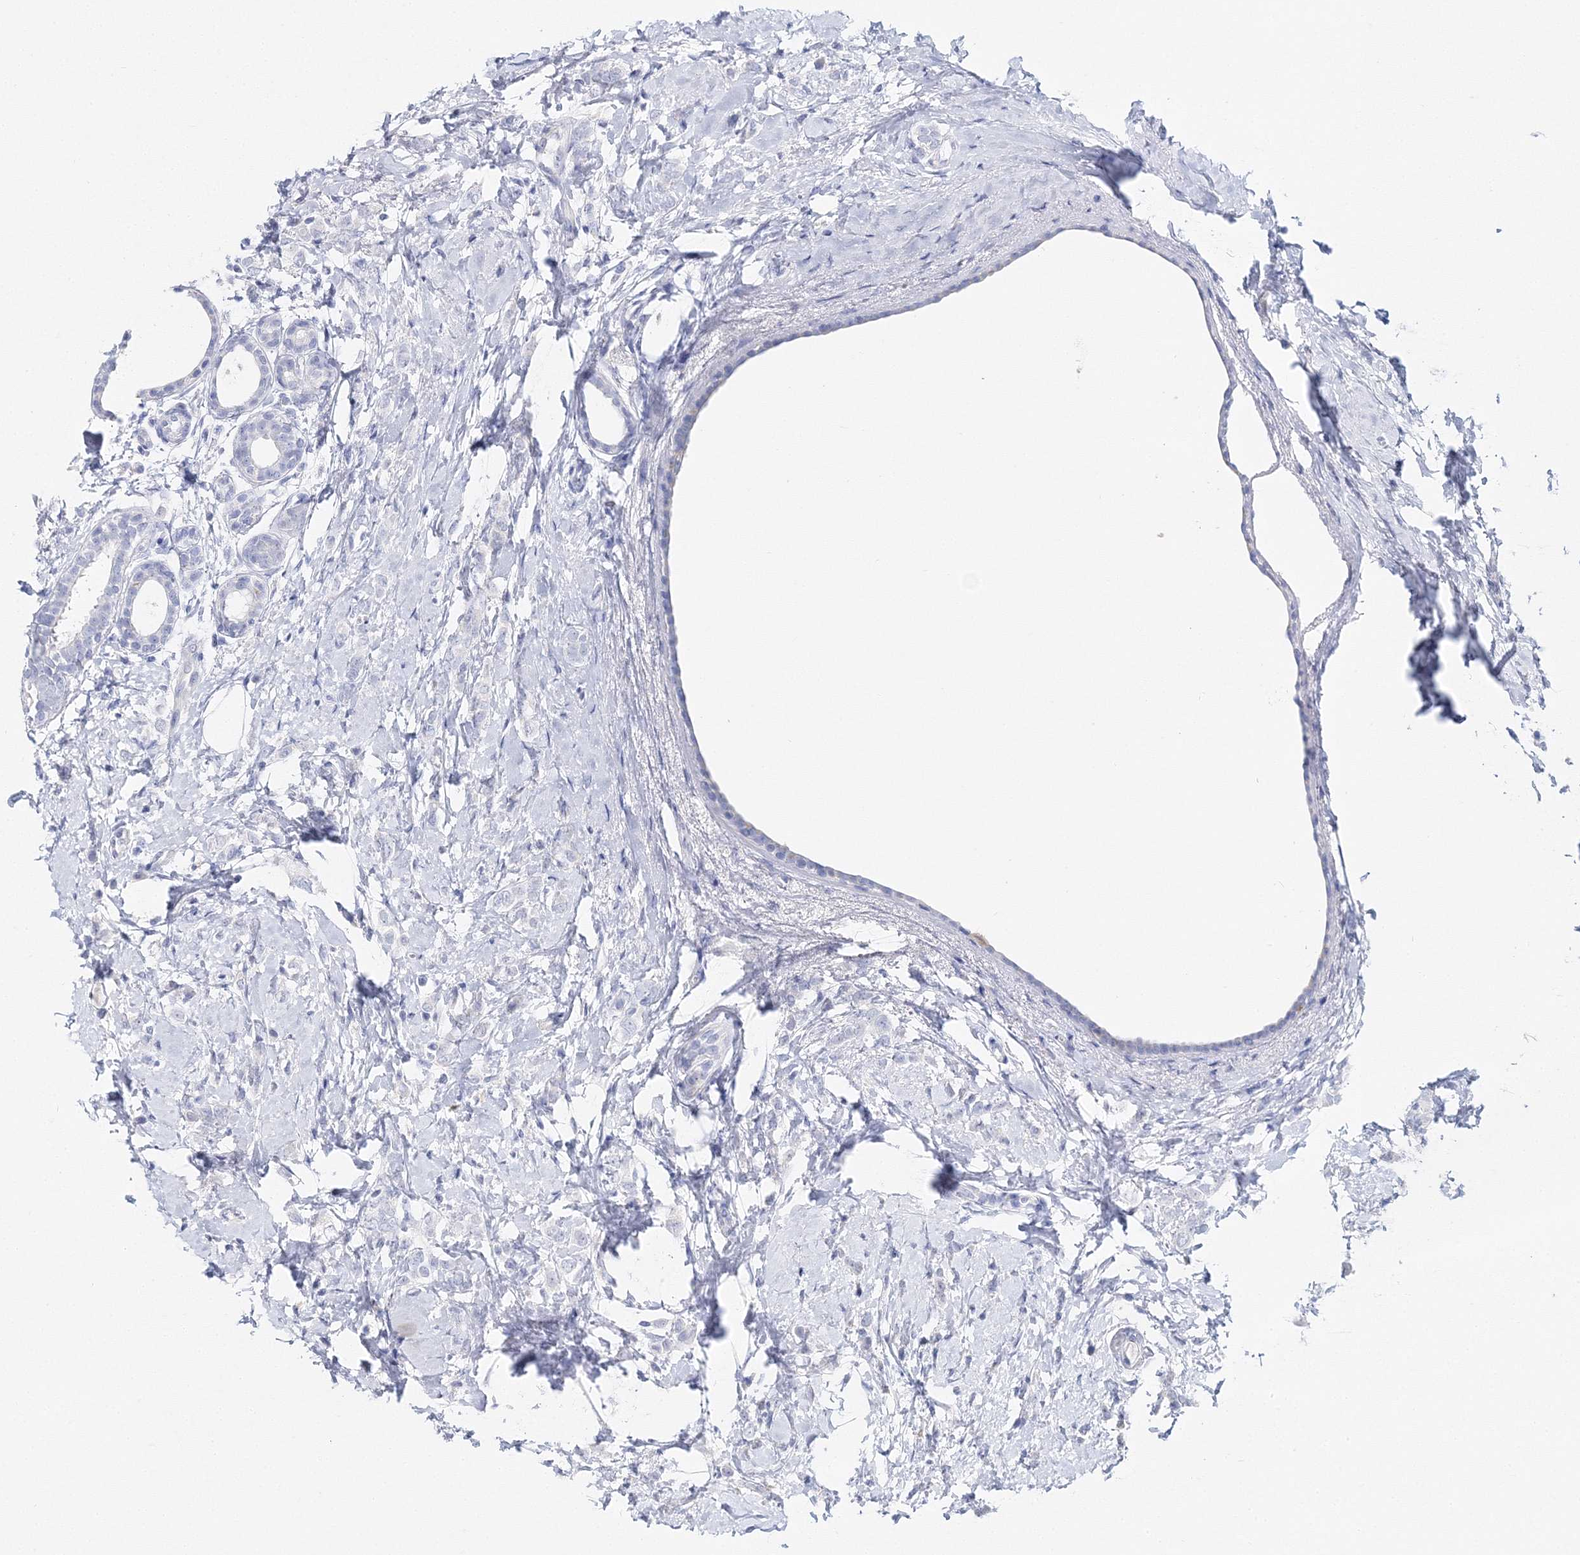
{"staining": {"intensity": "negative", "quantity": "none", "location": "none"}, "tissue": "breast cancer", "cell_type": "Tumor cells", "image_type": "cancer", "snomed": [{"axis": "morphology", "description": "Lobular carcinoma"}, {"axis": "topography", "description": "Breast"}], "caption": "DAB immunohistochemical staining of human breast cancer (lobular carcinoma) displays no significant expression in tumor cells. (Stains: DAB immunohistochemistry (IHC) with hematoxylin counter stain, Microscopy: brightfield microscopy at high magnification).", "gene": "MYOZ2", "patient": {"sex": "female", "age": 47}}